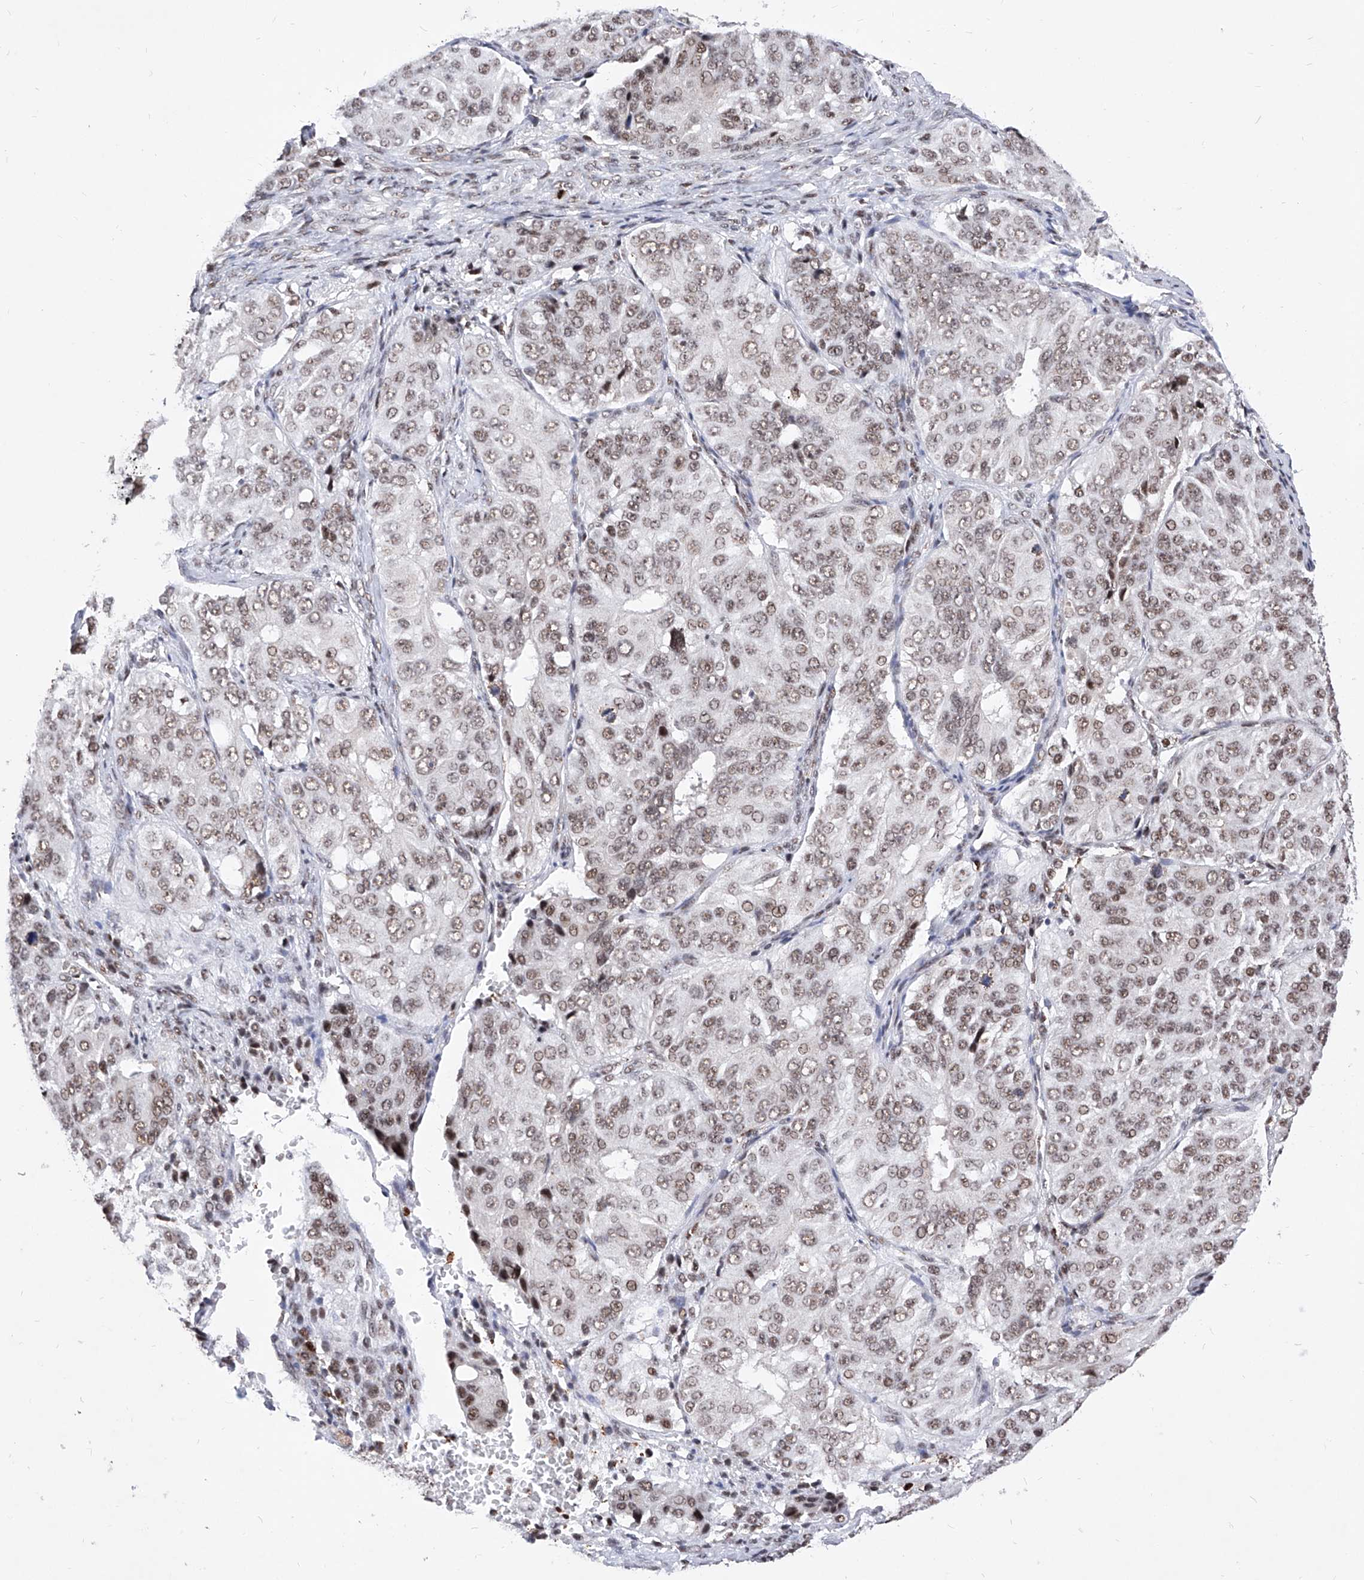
{"staining": {"intensity": "weak", "quantity": ">75%", "location": "nuclear"}, "tissue": "ovarian cancer", "cell_type": "Tumor cells", "image_type": "cancer", "snomed": [{"axis": "morphology", "description": "Carcinoma, endometroid"}, {"axis": "topography", "description": "Ovary"}], "caption": "High-power microscopy captured an immunohistochemistry micrograph of ovarian cancer, revealing weak nuclear staining in about >75% of tumor cells. Using DAB (3,3'-diaminobenzidine) (brown) and hematoxylin (blue) stains, captured at high magnification using brightfield microscopy.", "gene": "PHF5A", "patient": {"sex": "female", "age": 51}}